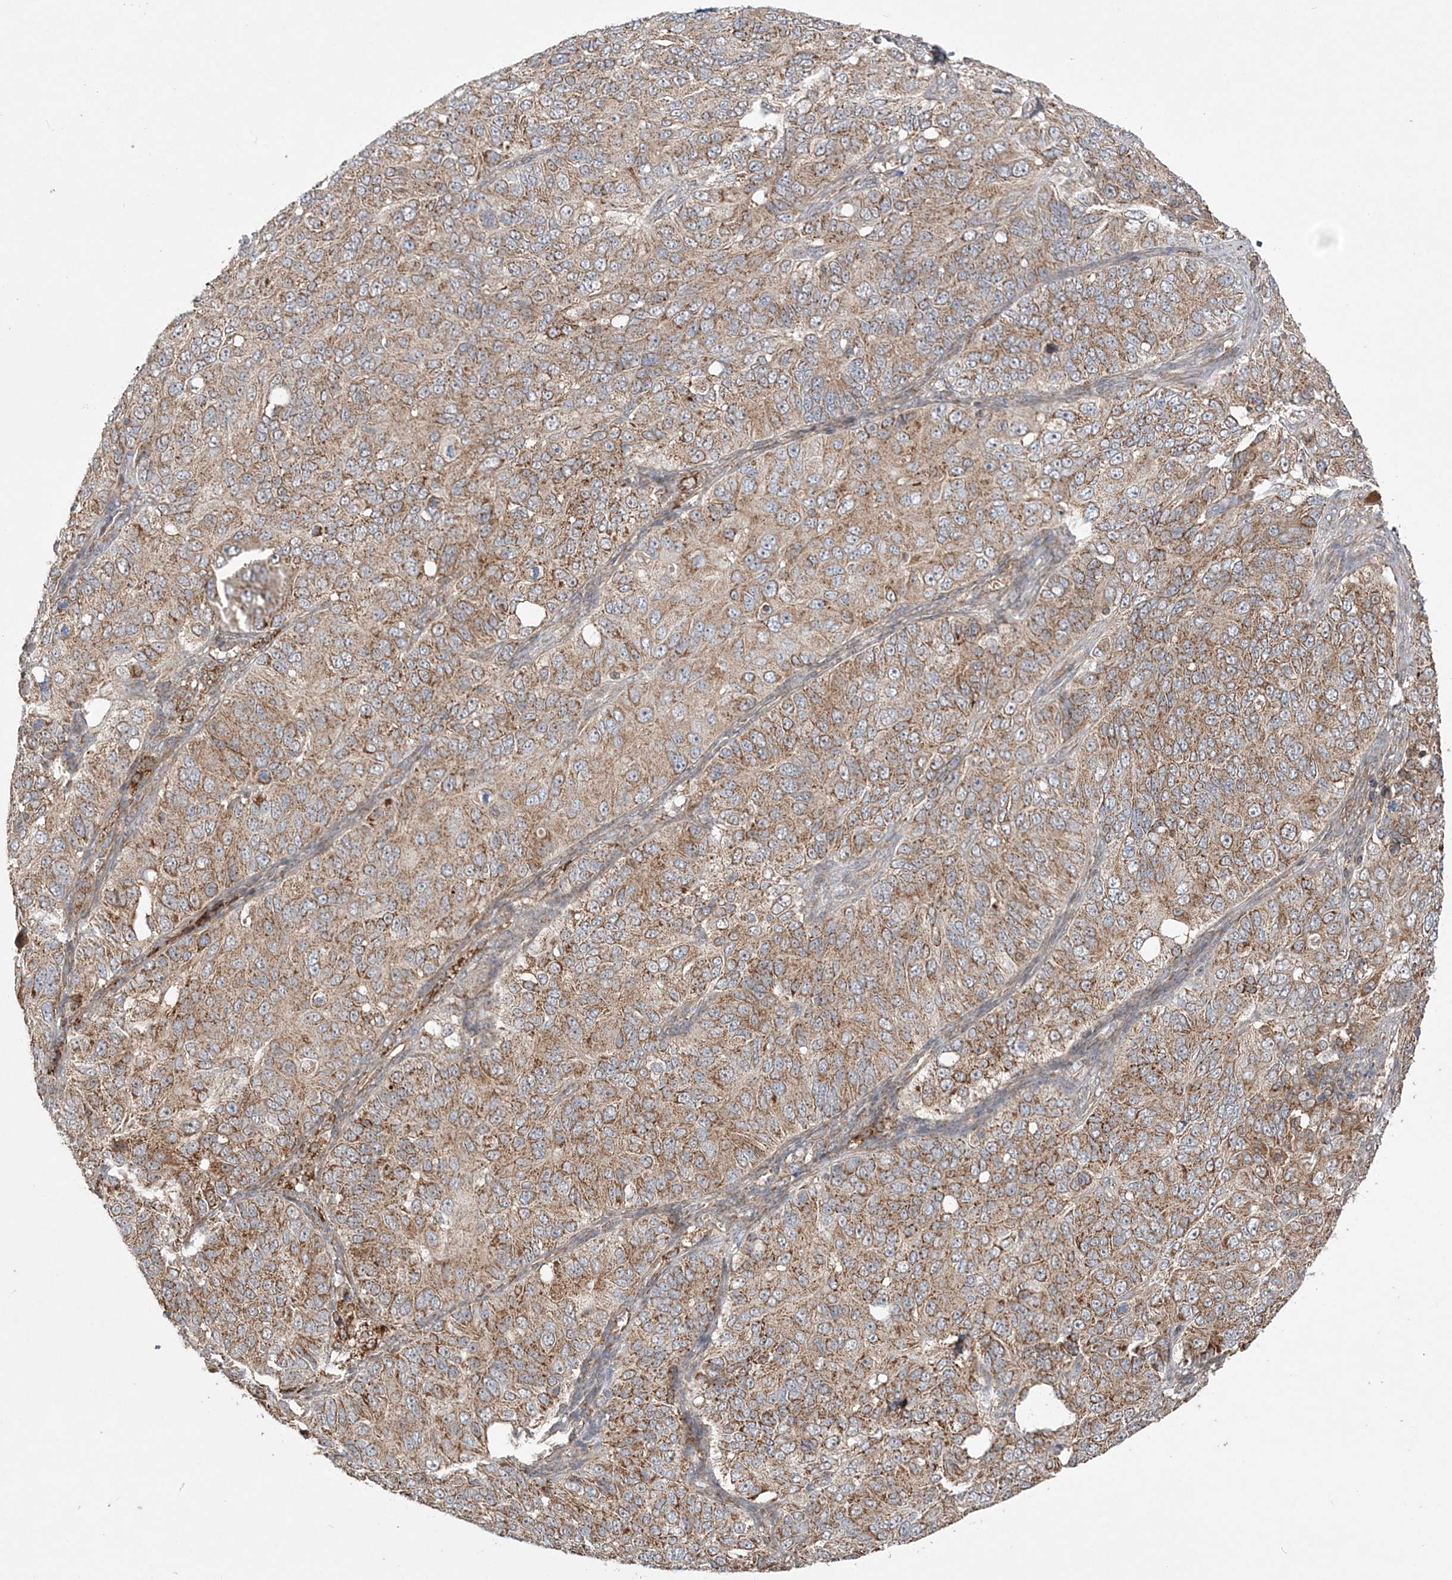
{"staining": {"intensity": "moderate", "quantity": ">75%", "location": "cytoplasmic/membranous"}, "tissue": "ovarian cancer", "cell_type": "Tumor cells", "image_type": "cancer", "snomed": [{"axis": "morphology", "description": "Carcinoma, endometroid"}, {"axis": "topography", "description": "Ovary"}], "caption": "A medium amount of moderate cytoplasmic/membranous expression is present in about >75% of tumor cells in ovarian endometroid carcinoma tissue.", "gene": "SCLT1", "patient": {"sex": "female", "age": 51}}